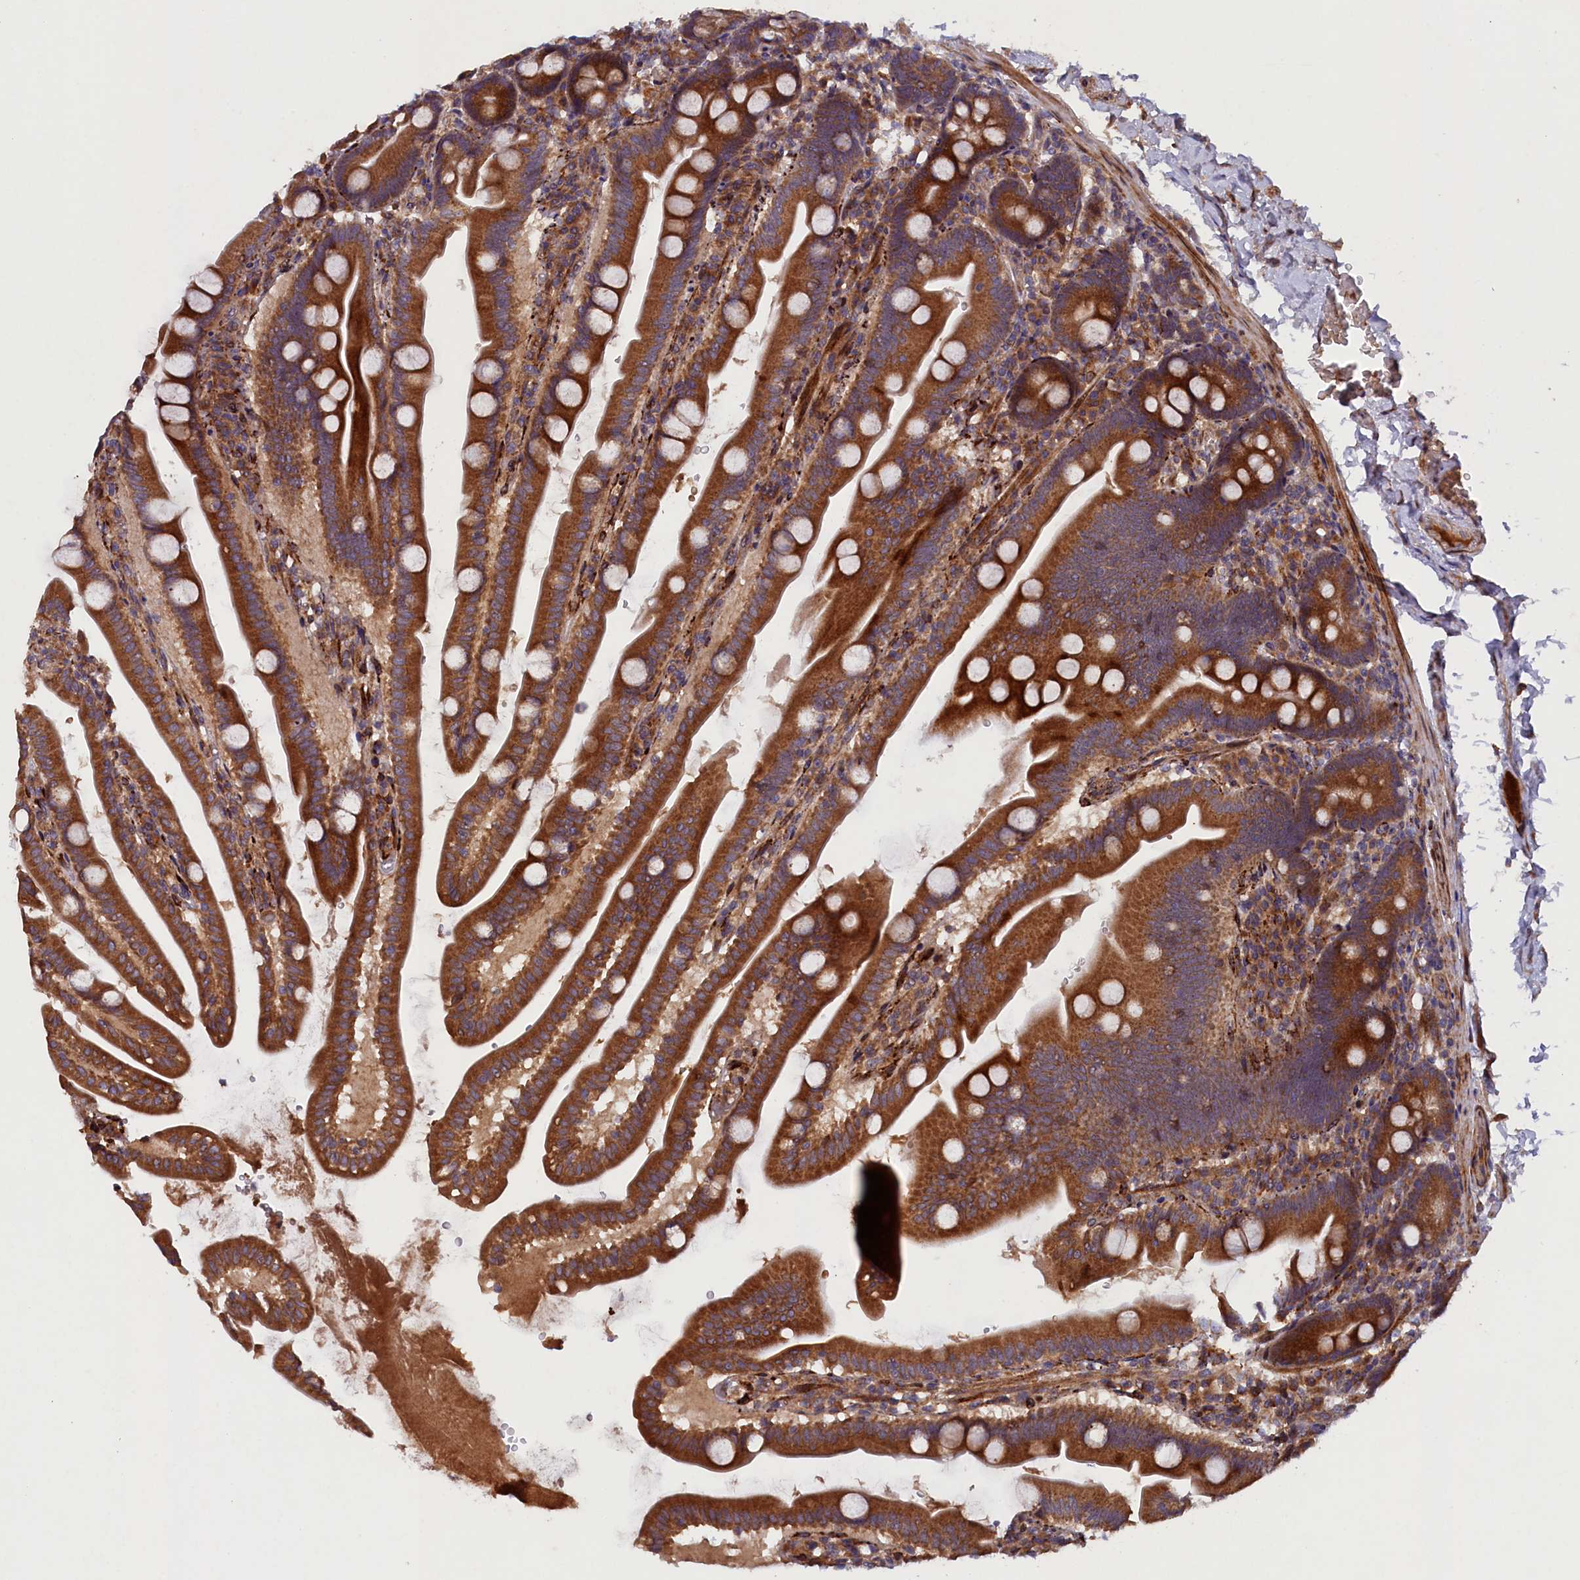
{"staining": {"intensity": "strong", "quantity": ">75%", "location": "cytoplasmic/membranous"}, "tissue": "small intestine", "cell_type": "Glandular cells", "image_type": "normal", "snomed": [{"axis": "morphology", "description": "Normal tissue, NOS"}, {"axis": "topography", "description": "Small intestine"}], "caption": "Immunohistochemistry (IHC) of benign human small intestine demonstrates high levels of strong cytoplasmic/membranous expression in approximately >75% of glandular cells. The staining was performed using DAB, with brown indicating positive protein expression. Nuclei are stained blue with hematoxylin.", "gene": "ARRDC4", "patient": {"sex": "female", "age": 68}}